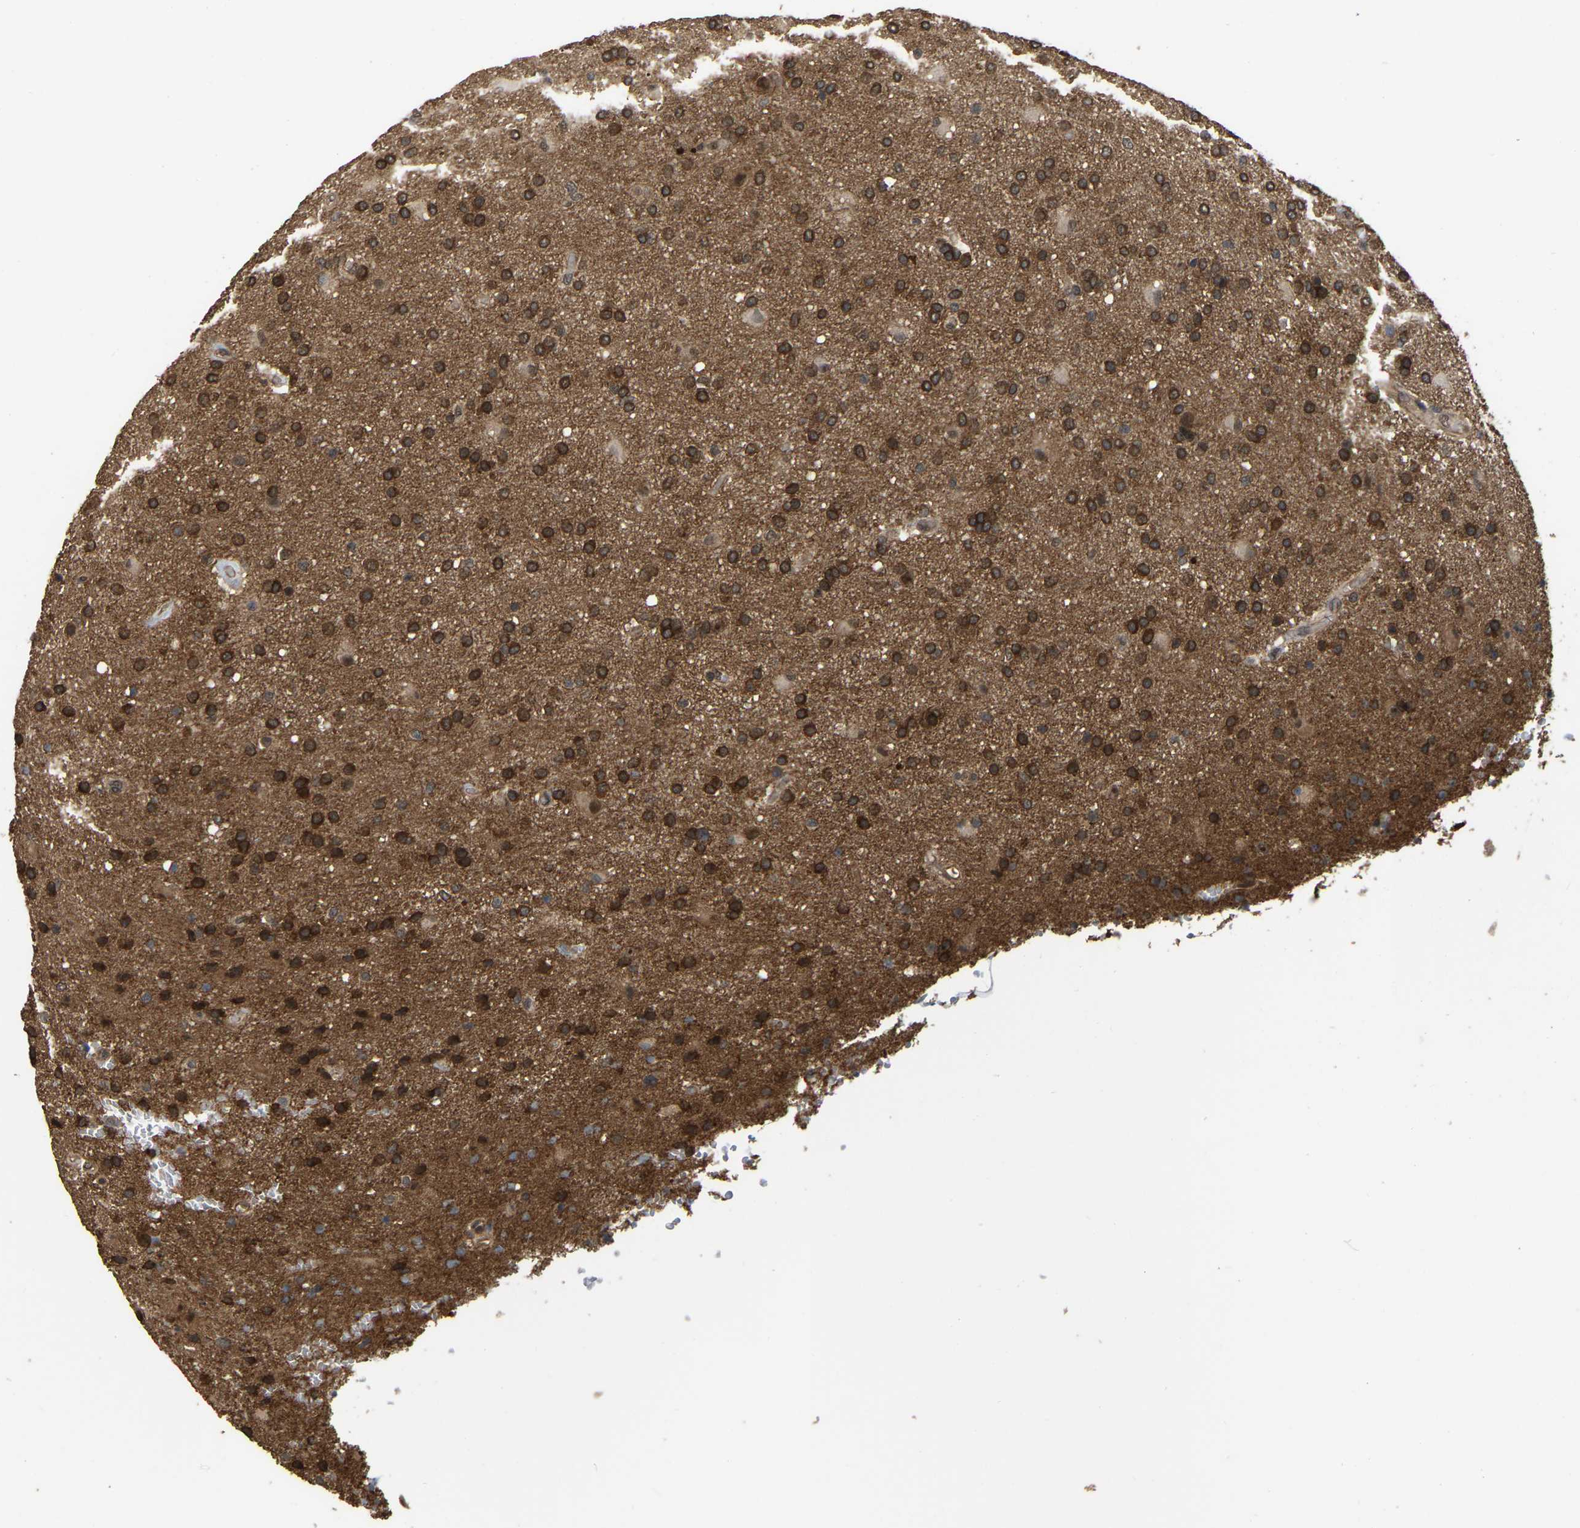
{"staining": {"intensity": "strong", "quantity": ">75%", "location": "cytoplasmic/membranous"}, "tissue": "glioma", "cell_type": "Tumor cells", "image_type": "cancer", "snomed": [{"axis": "morphology", "description": "Glioma, malignant, High grade"}, {"axis": "topography", "description": "Brain"}], "caption": "Human glioma stained with a protein marker displays strong staining in tumor cells.", "gene": "ARHGAP23", "patient": {"sex": "male", "age": 72}}